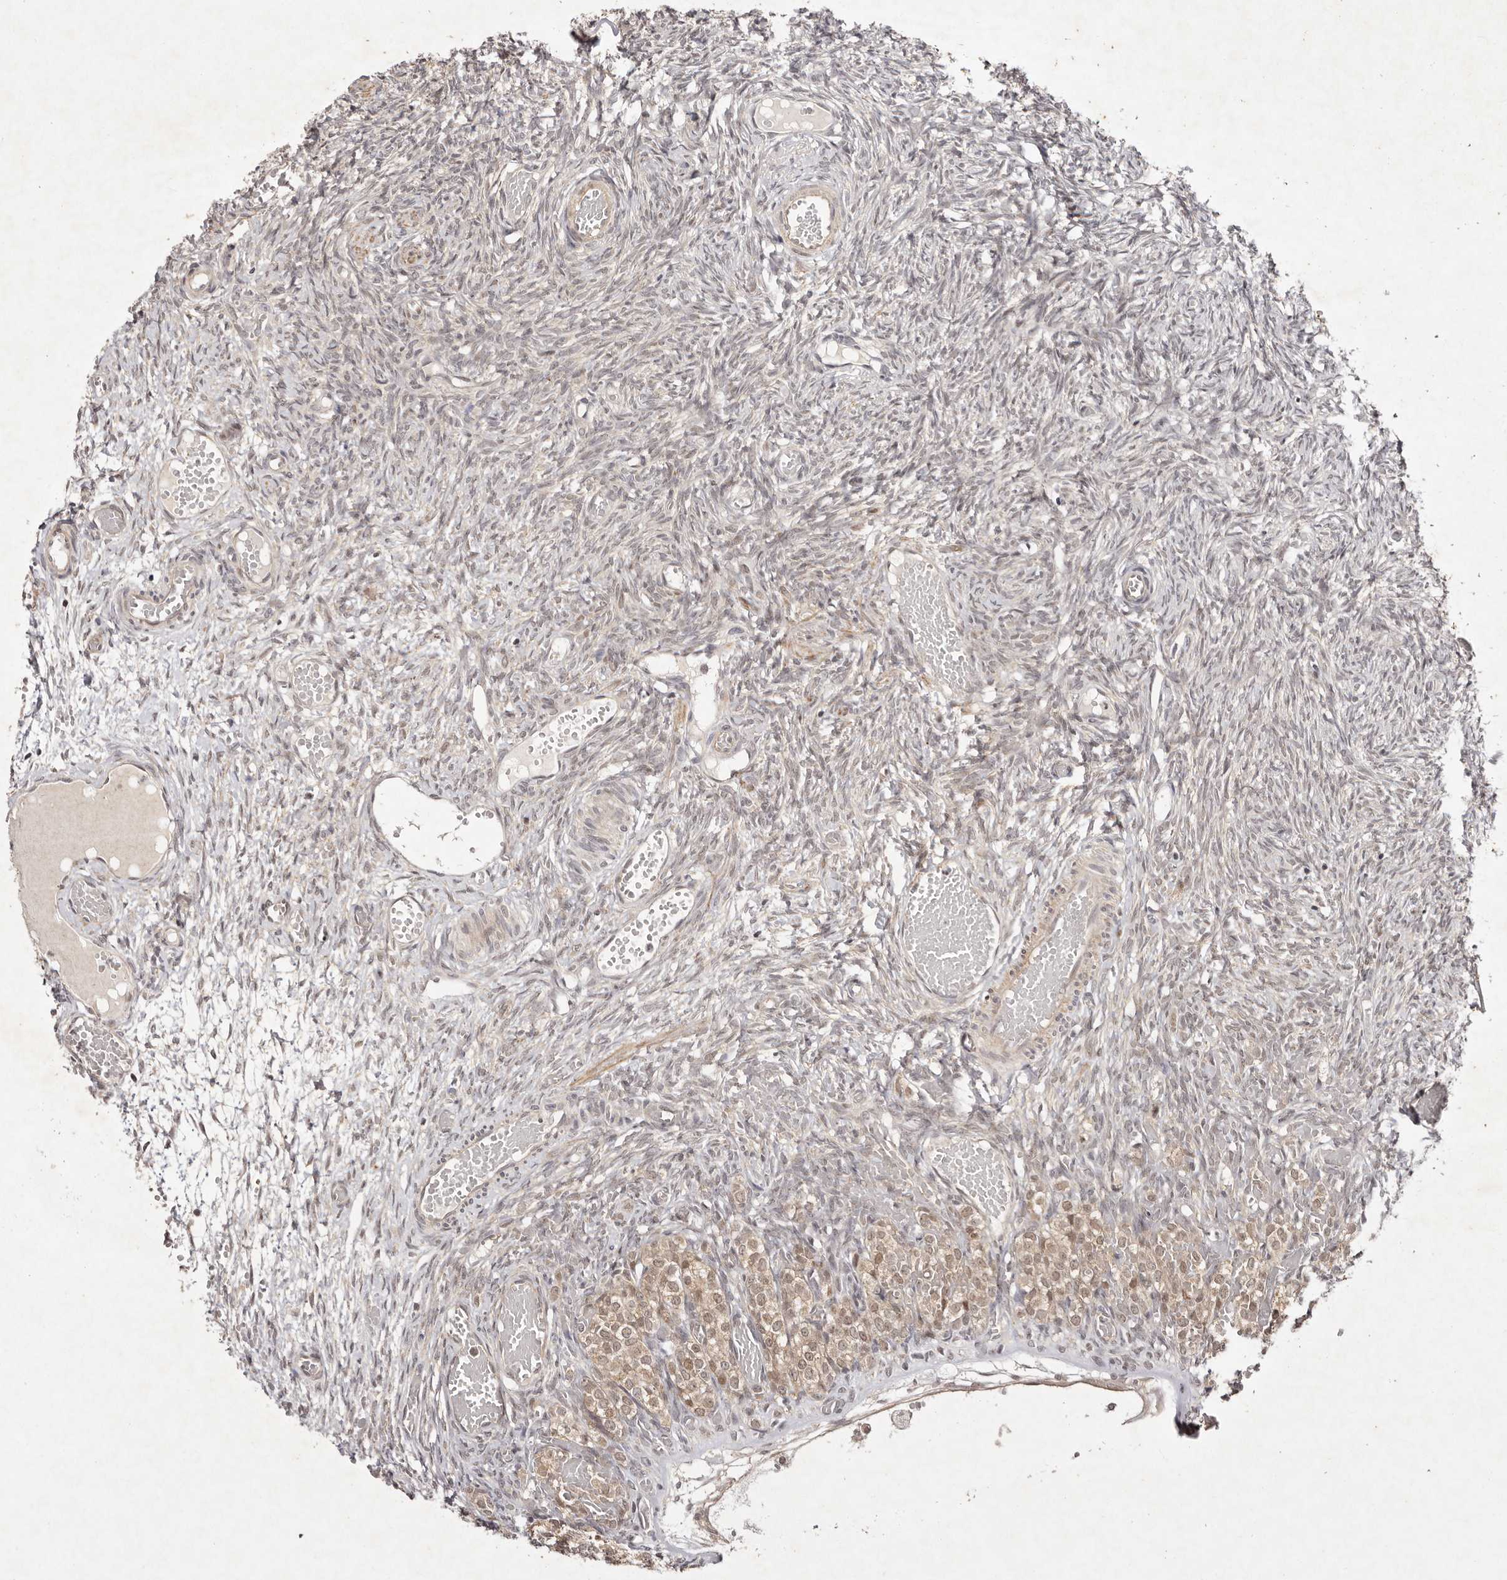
{"staining": {"intensity": "weak", "quantity": "<25%", "location": "nuclear"}, "tissue": "ovary", "cell_type": "Ovarian stroma cells", "image_type": "normal", "snomed": [{"axis": "morphology", "description": "Adenocarcinoma, NOS"}, {"axis": "topography", "description": "Endometrium"}], "caption": "The immunohistochemistry micrograph has no significant positivity in ovarian stroma cells of ovary.", "gene": "BUD31", "patient": {"sex": "female", "age": 32}}